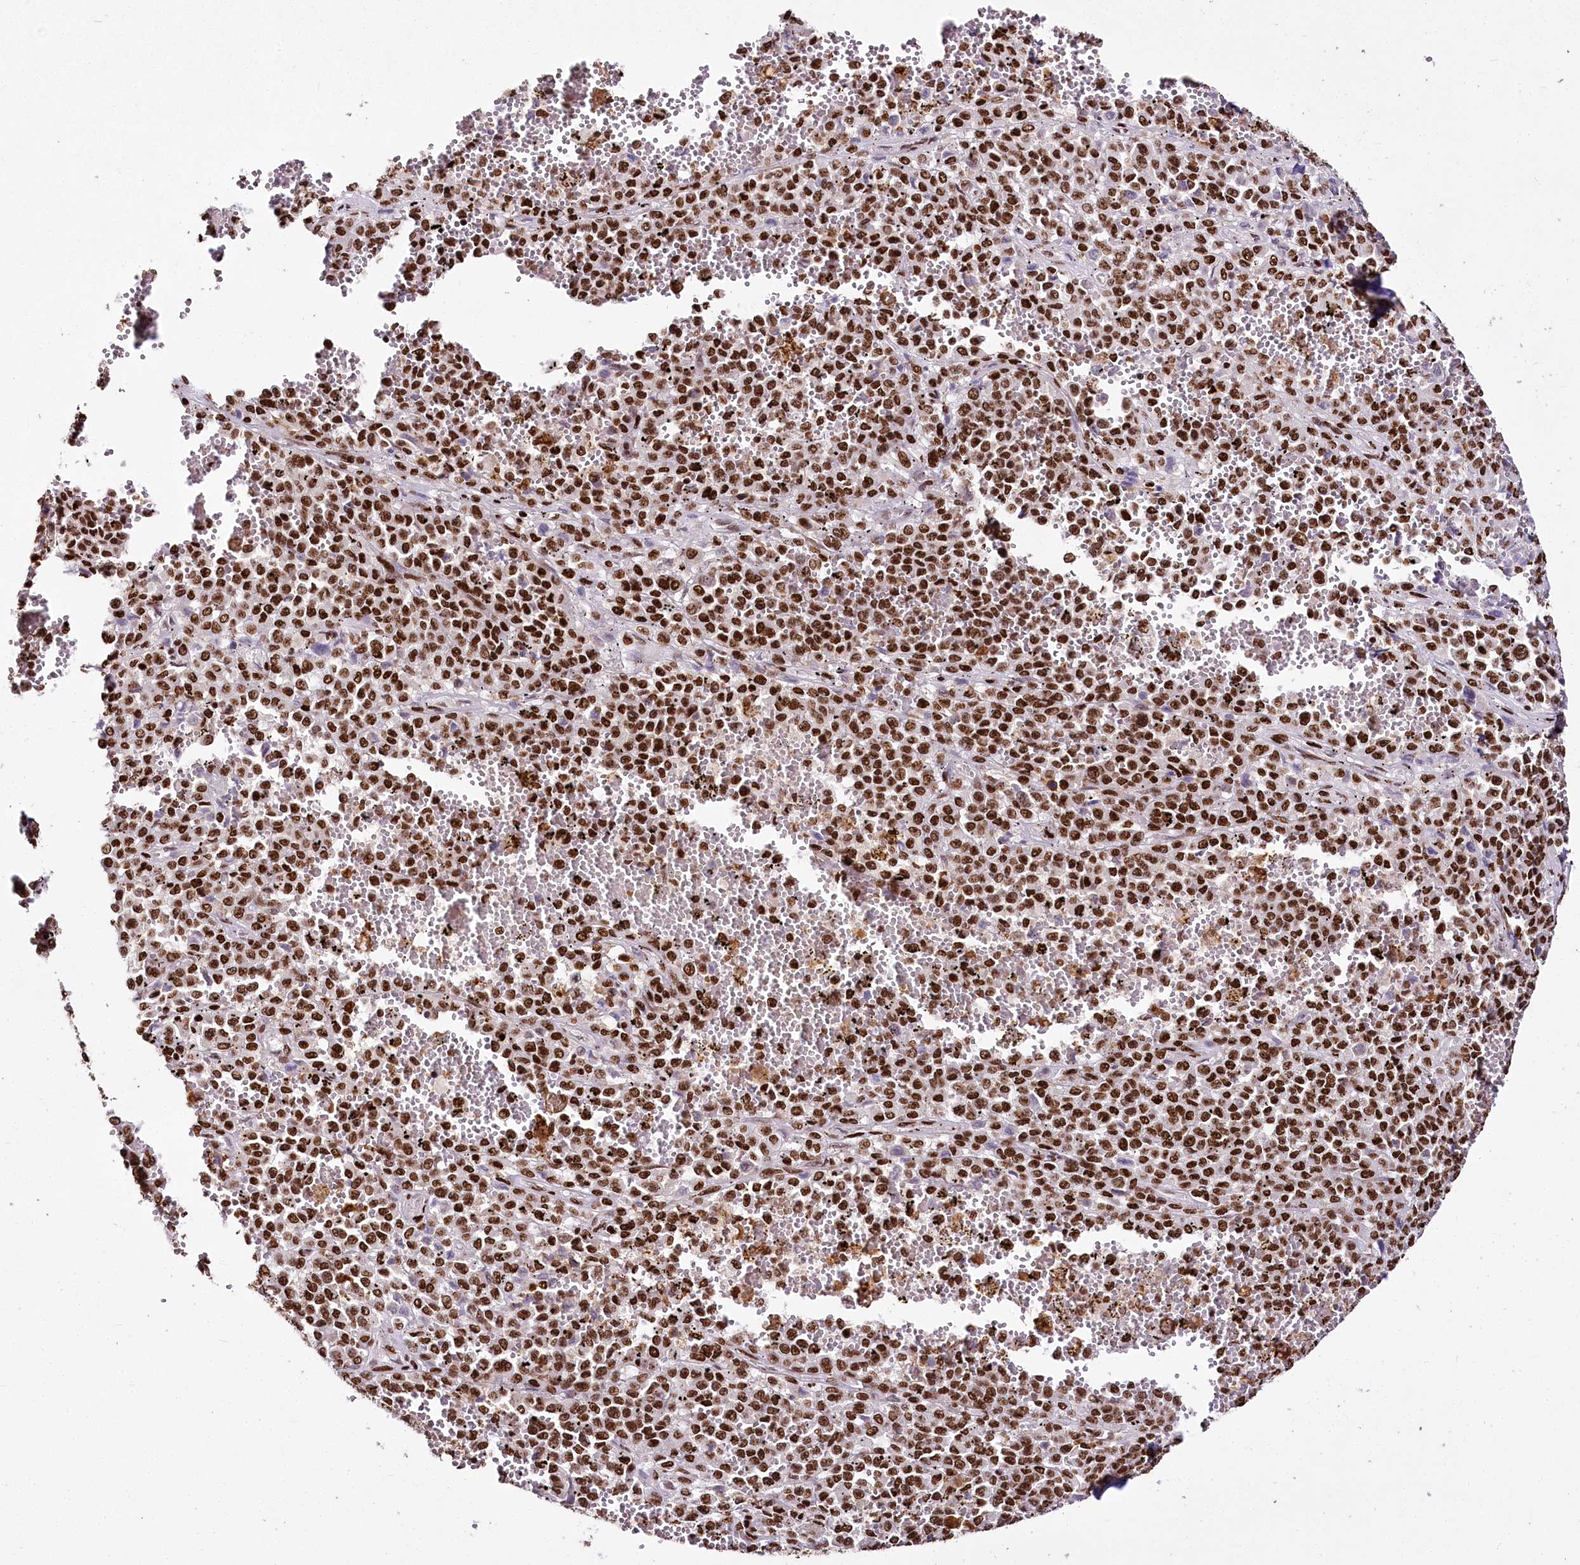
{"staining": {"intensity": "strong", "quantity": ">75%", "location": "nuclear"}, "tissue": "melanoma", "cell_type": "Tumor cells", "image_type": "cancer", "snomed": [{"axis": "morphology", "description": "Malignant melanoma, Metastatic site"}, {"axis": "topography", "description": "Pancreas"}], "caption": "The image demonstrates immunohistochemical staining of melanoma. There is strong nuclear expression is identified in about >75% of tumor cells.", "gene": "SMARCE1", "patient": {"sex": "female", "age": 30}}